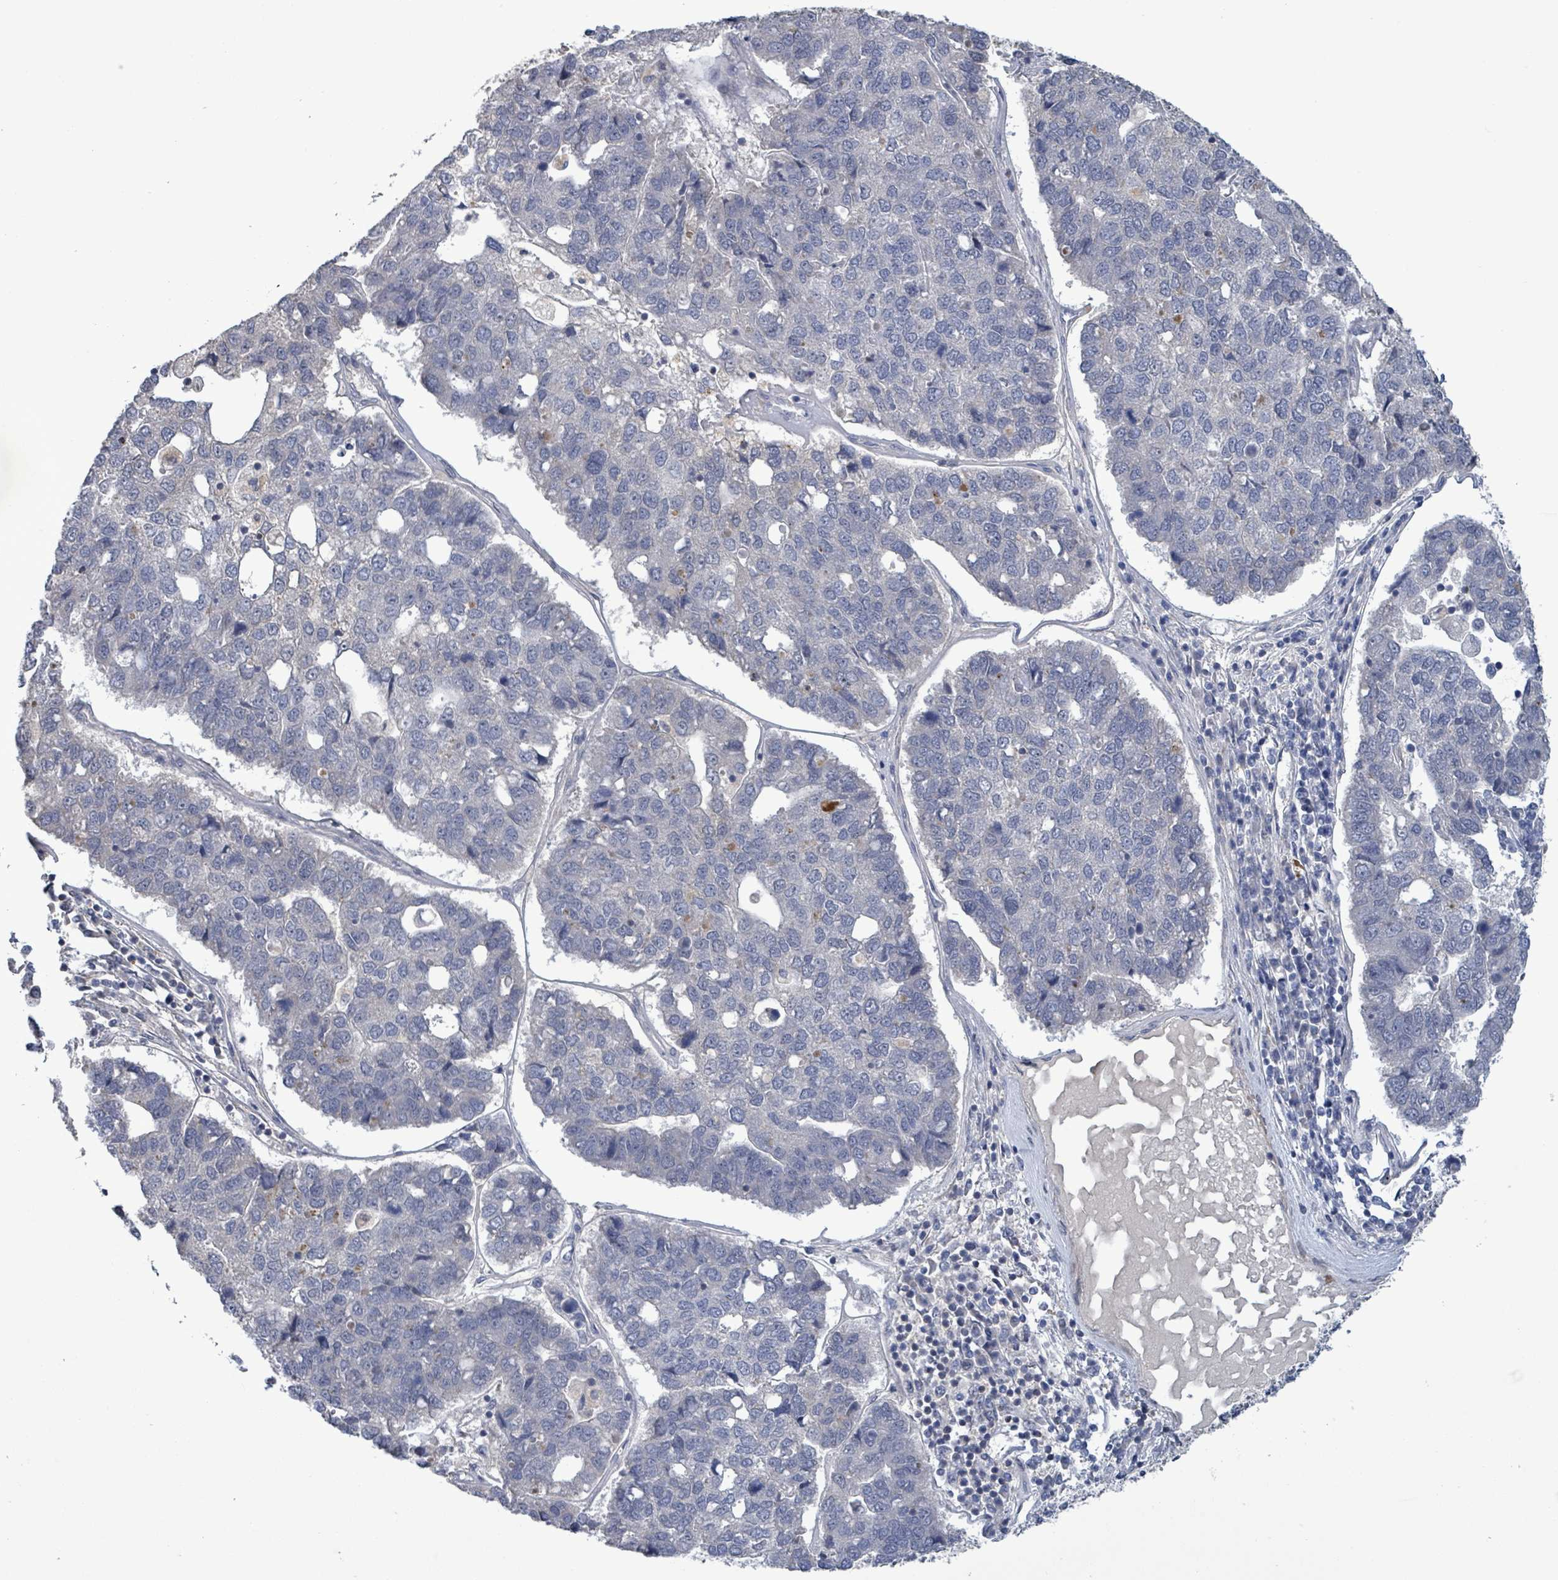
{"staining": {"intensity": "negative", "quantity": "none", "location": "none"}, "tissue": "pancreatic cancer", "cell_type": "Tumor cells", "image_type": "cancer", "snomed": [{"axis": "morphology", "description": "Adenocarcinoma, NOS"}, {"axis": "topography", "description": "Pancreas"}], "caption": "Immunohistochemistry (IHC) photomicrograph of neoplastic tissue: pancreatic cancer stained with DAB shows no significant protein expression in tumor cells.", "gene": "AMMECR1", "patient": {"sex": "female", "age": 61}}